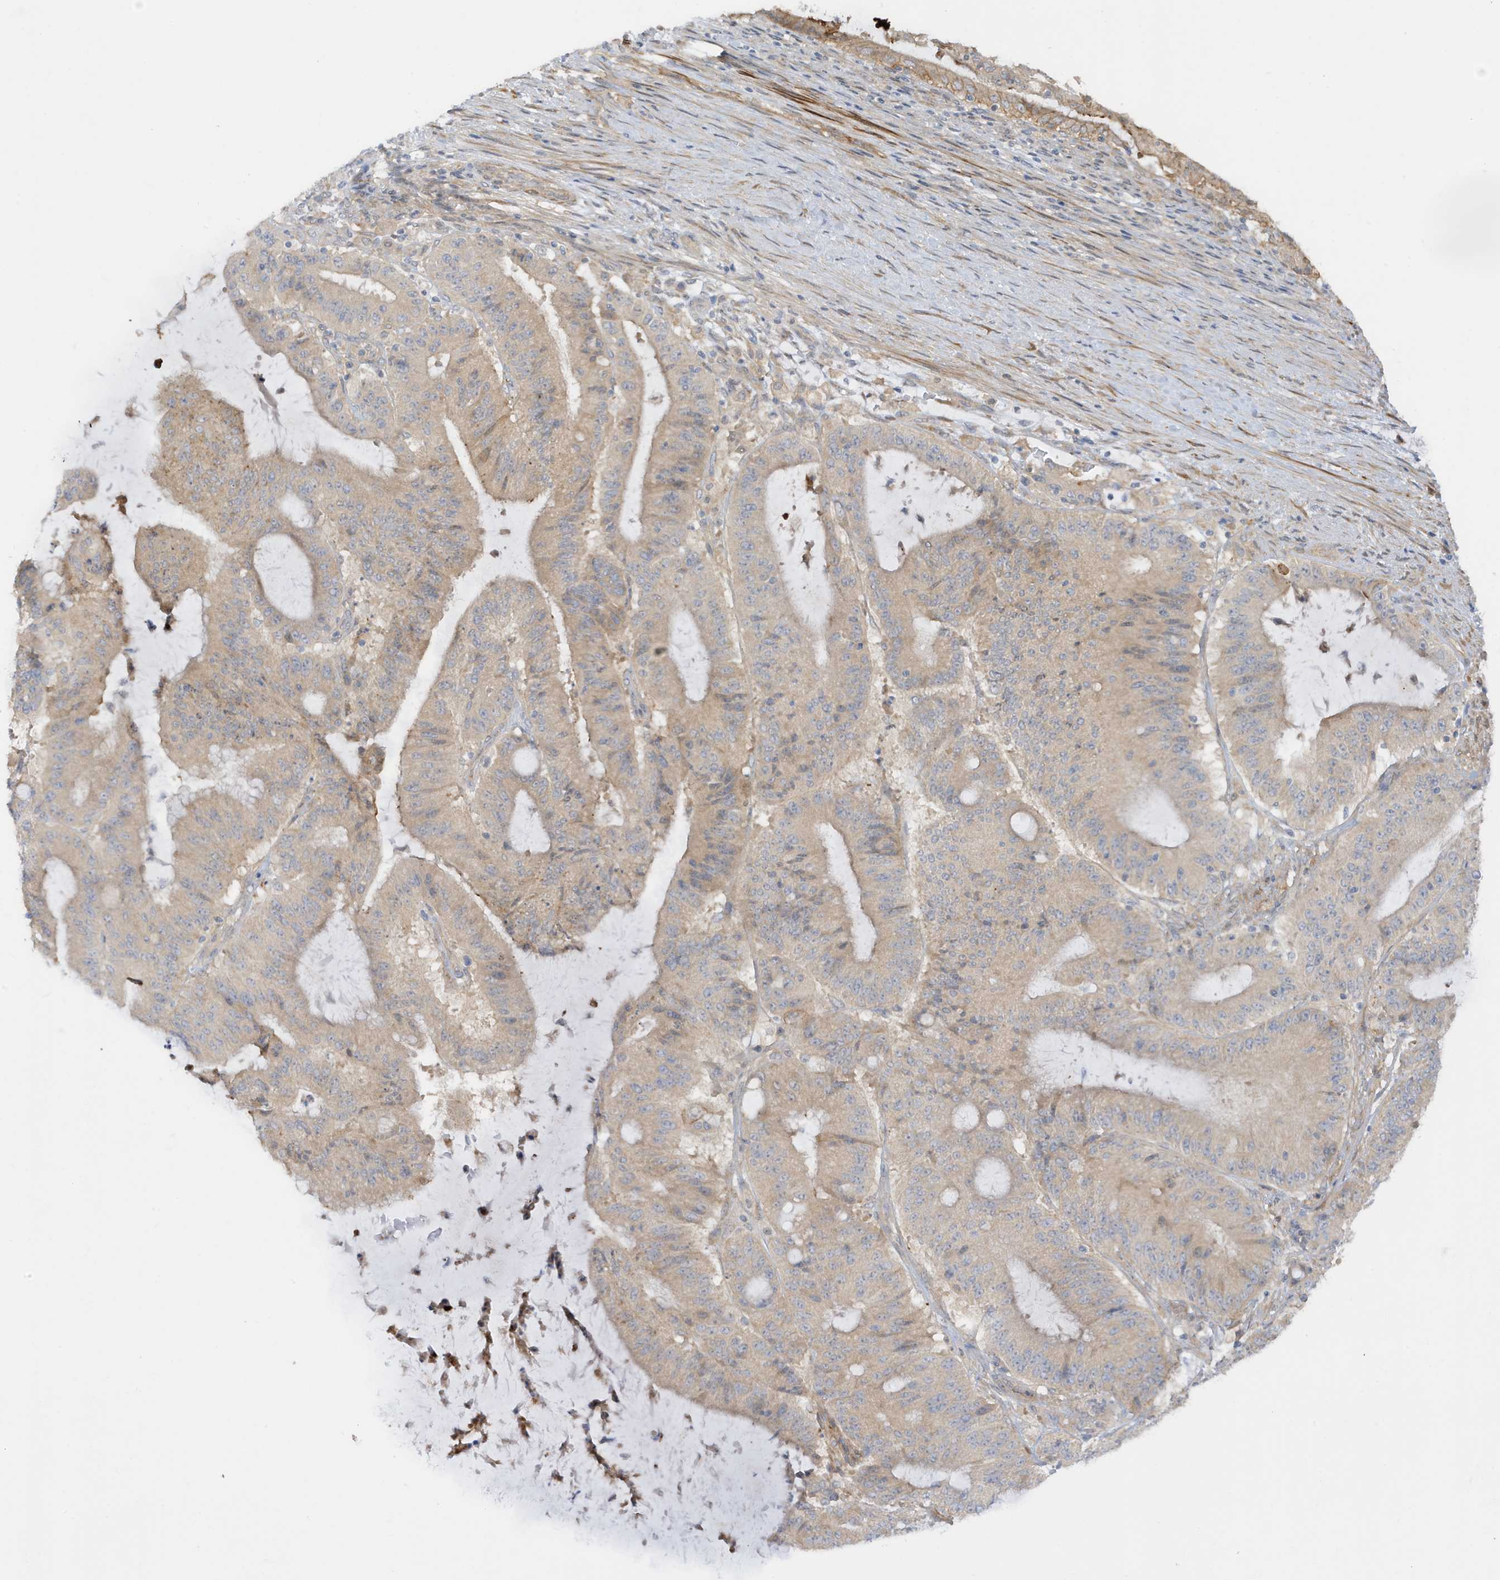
{"staining": {"intensity": "weak", "quantity": "25%-75%", "location": "cytoplasmic/membranous"}, "tissue": "liver cancer", "cell_type": "Tumor cells", "image_type": "cancer", "snomed": [{"axis": "morphology", "description": "Normal tissue, NOS"}, {"axis": "morphology", "description": "Cholangiocarcinoma"}, {"axis": "topography", "description": "Liver"}, {"axis": "topography", "description": "Peripheral nerve tissue"}], "caption": "Immunohistochemistry (IHC) of liver cancer (cholangiocarcinoma) exhibits low levels of weak cytoplasmic/membranous expression in about 25%-75% of tumor cells. Nuclei are stained in blue.", "gene": "CDC42EP3", "patient": {"sex": "female", "age": 73}}